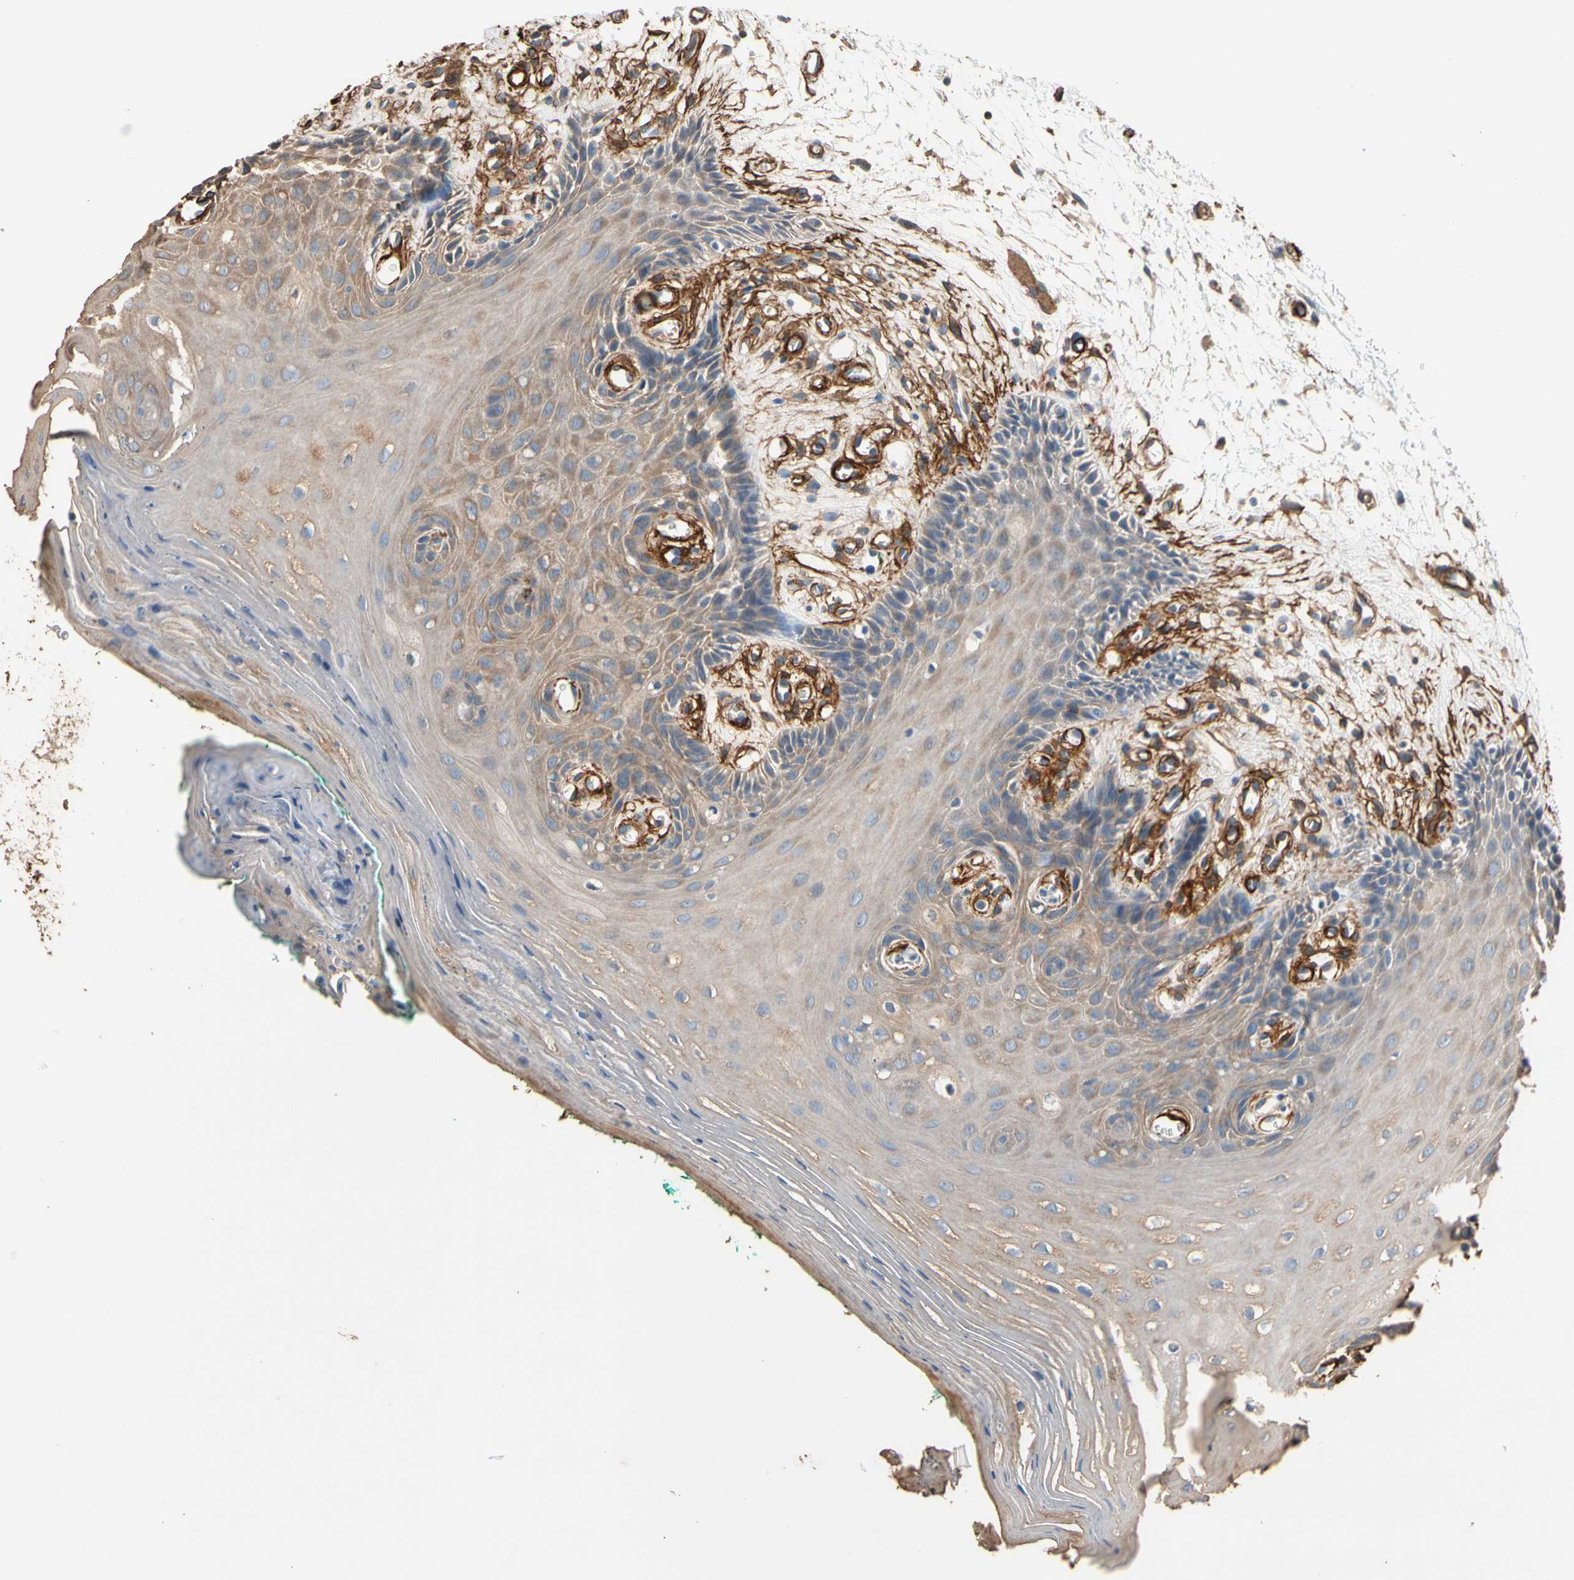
{"staining": {"intensity": "moderate", "quantity": ">75%", "location": "cytoplasmic/membranous"}, "tissue": "oral mucosa", "cell_type": "Squamous epithelial cells", "image_type": "normal", "snomed": [{"axis": "morphology", "description": "Normal tissue, NOS"}, {"axis": "topography", "description": "Skeletal muscle"}, {"axis": "topography", "description": "Oral tissue"}, {"axis": "topography", "description": "Peripheral nerve tissue"}], "caption": "Squamous epithelial cells demonstrate moderate cytoplasmic/membranous staining in about >75% of cells in unremarkable oral mucosa.", "gene": "SUSD2", "patient": {"sex": "female", "age": 84}}